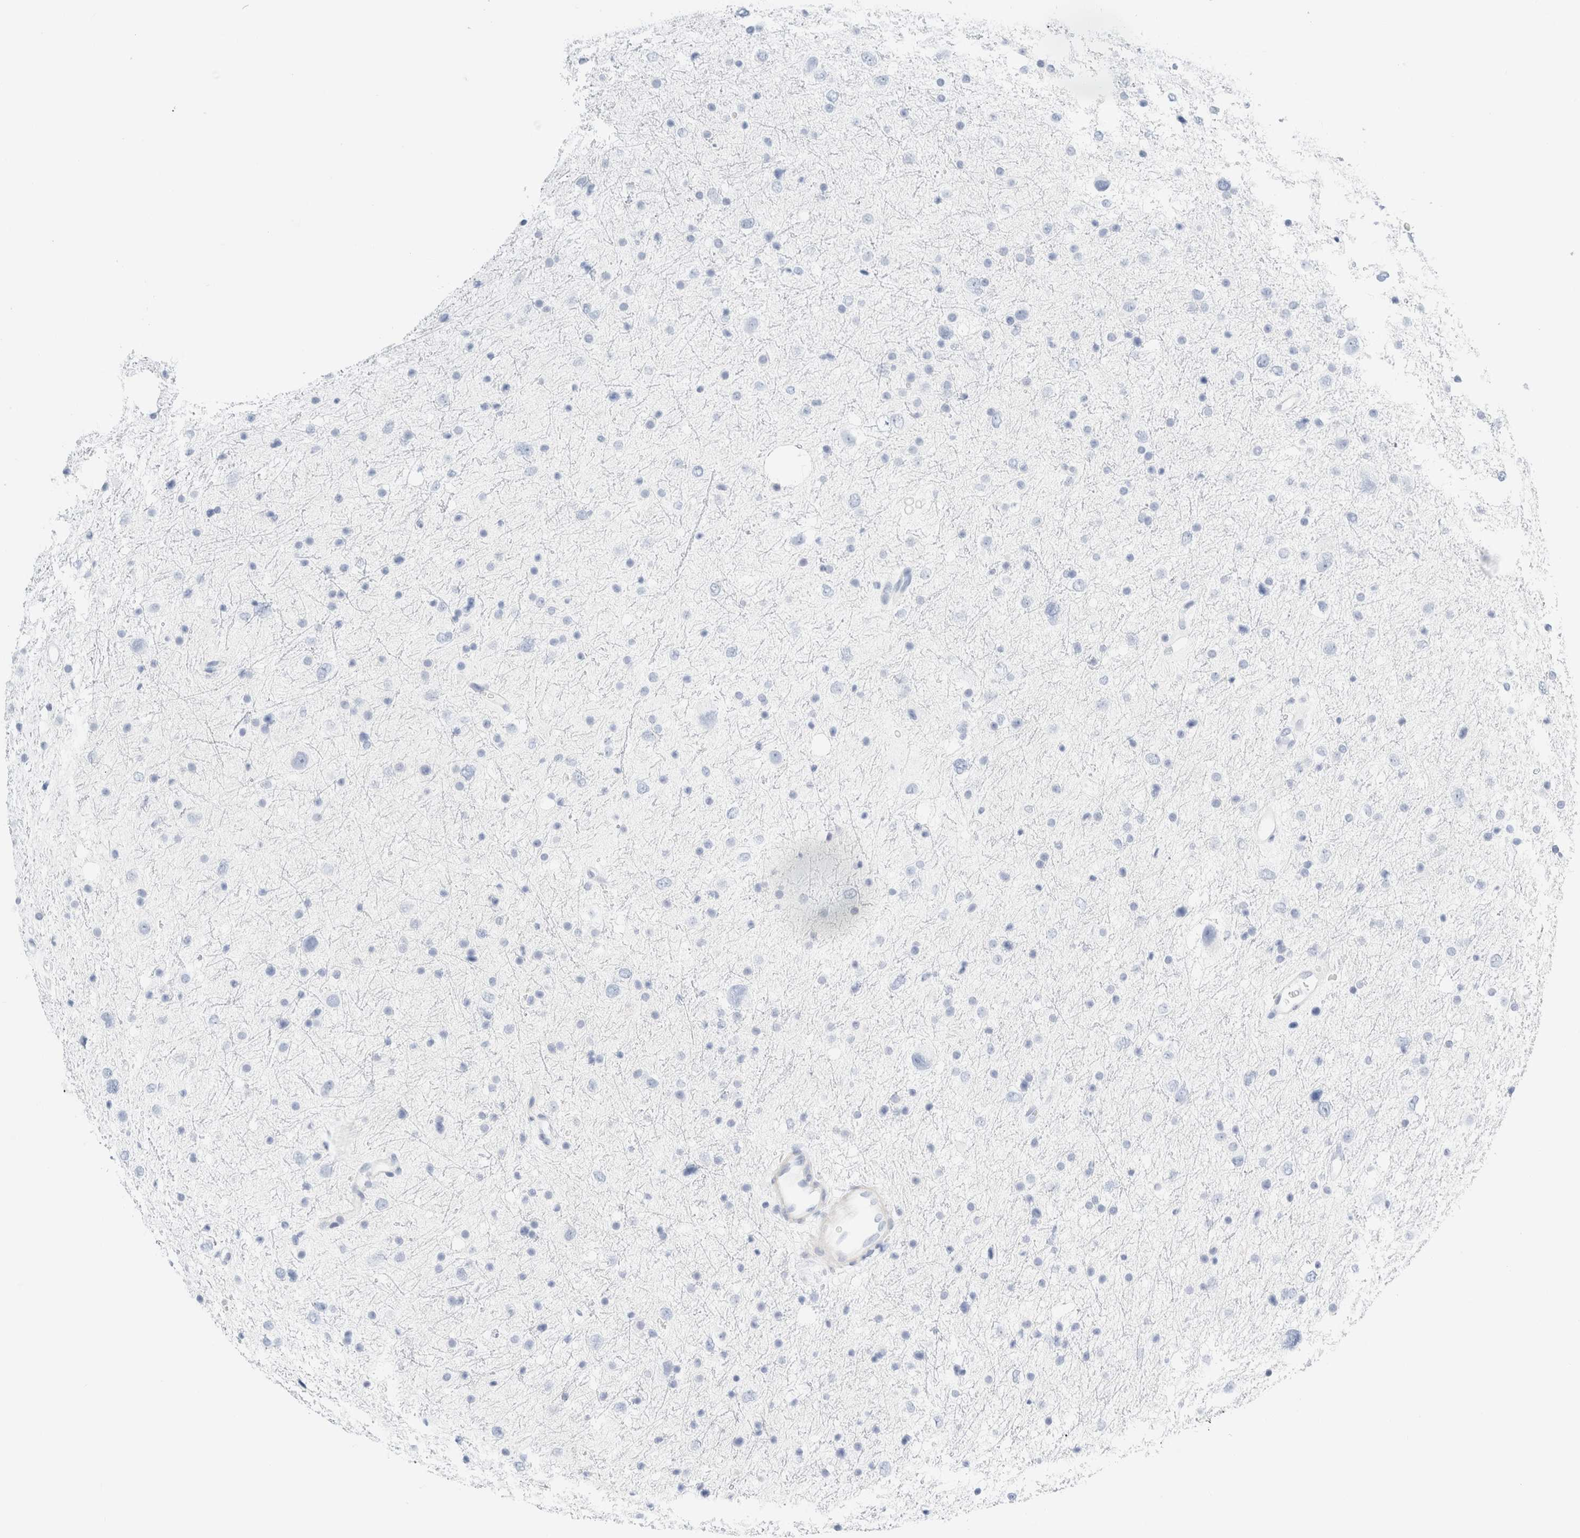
{"staining": {"intensity": "negative", "quantity": "none", "location": "none"}, "tissue": "glioma", "cell_type": "Tumor cells", "image_type": "cancer", "snomed": [{"axis": "morphology", "description": "Glioma, malignant, Low grade"}, {"axis": "topography", "description": "Brain"}], "caption": "This micrograph is of low-grade glioma (malignant) stained with IHC to label a protein in brown with the nuclei are counter-stained blue. There is no positivity in tumor cells.", "gene": "DPYS", "patient": {"sex": "female", "age": 37}}